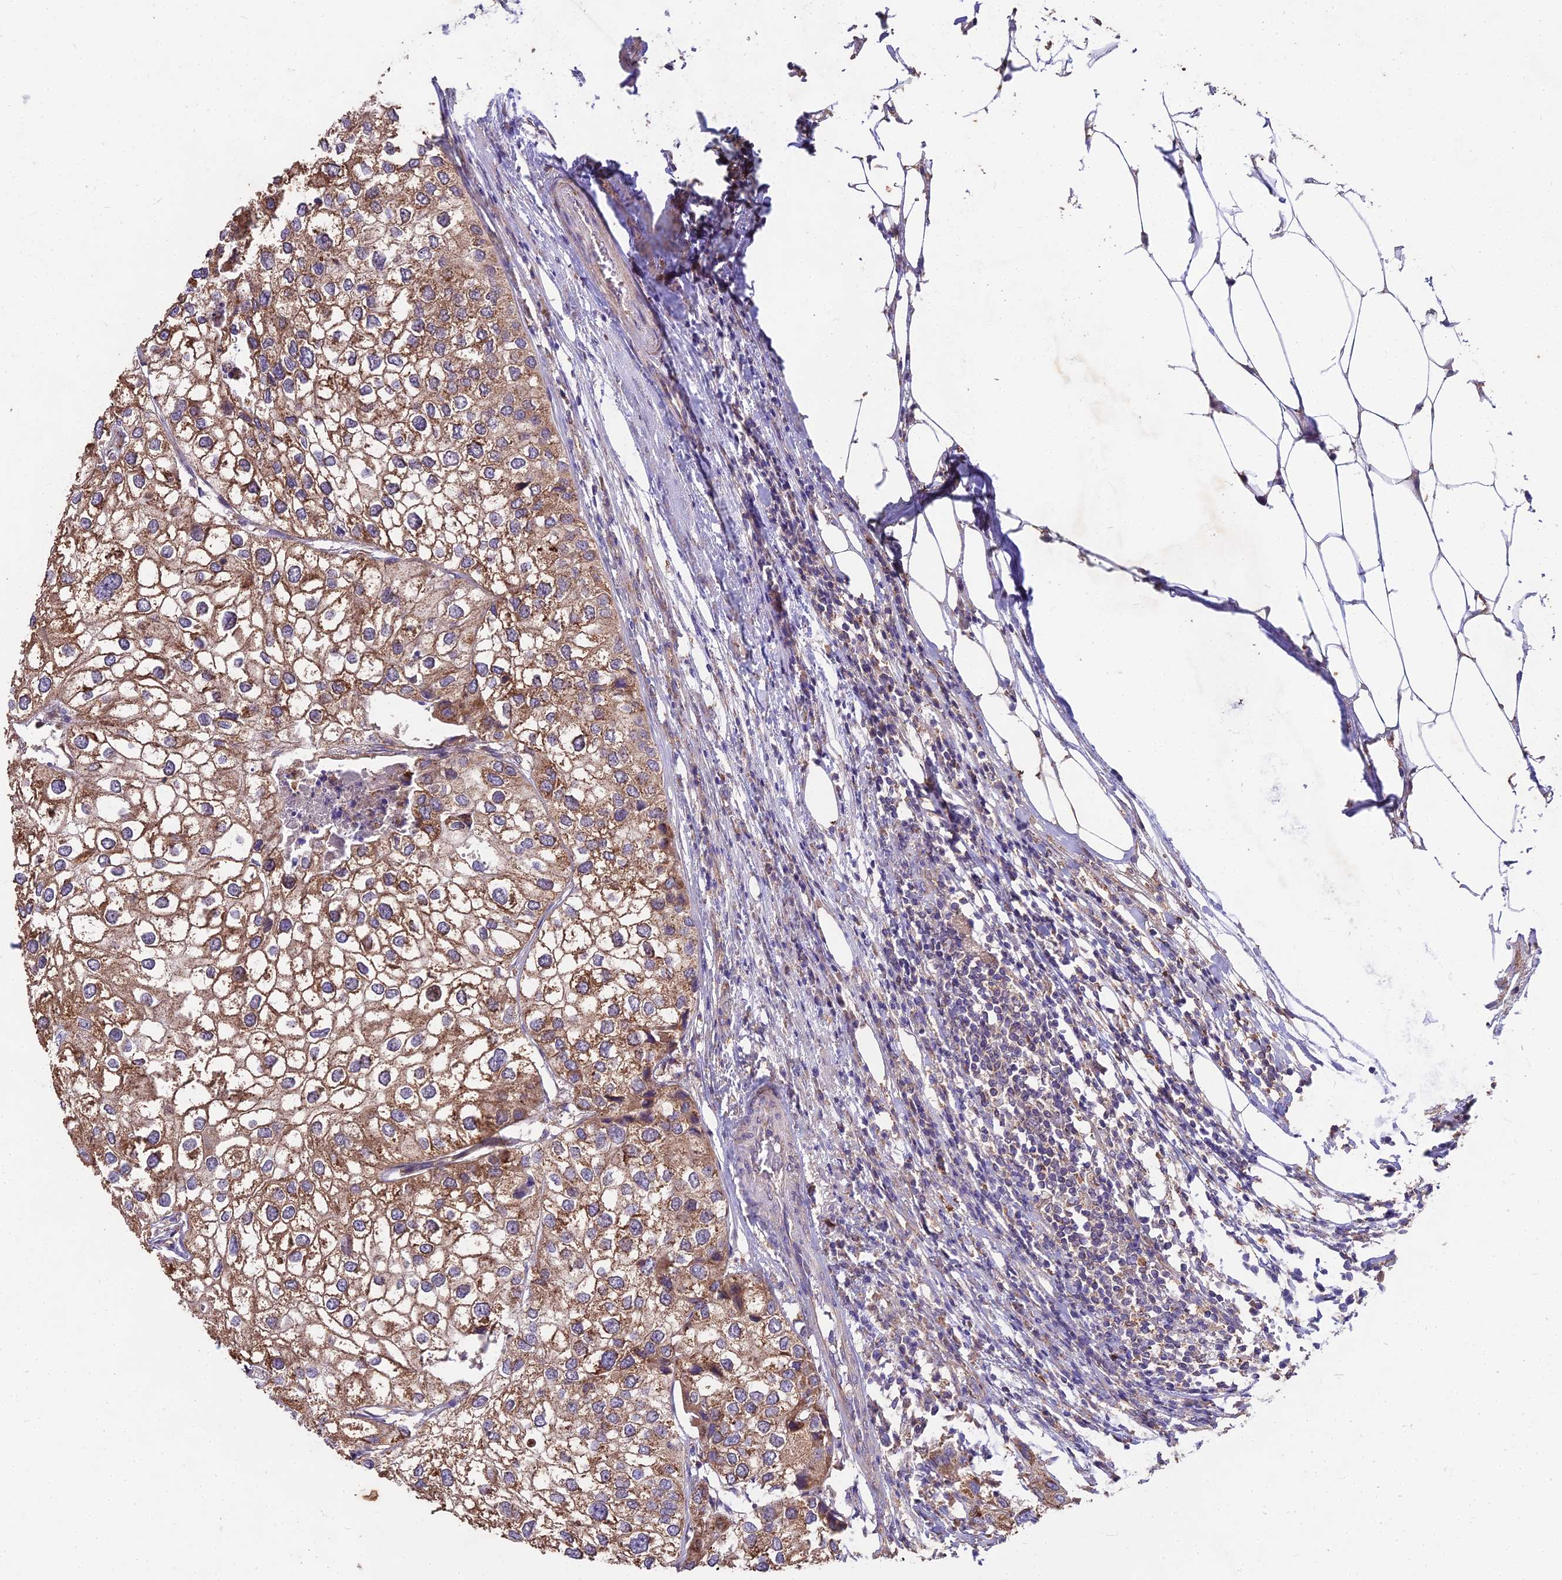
{"staining": {"intensity": "moderate", "quantity": ">75%", "location": "cytoplasmic/membranous"}, "tissue": "urothelial cancer", "cell_type": "Tumor cells", "image_type": "cancer", "snomed": [{"axis": "morphology", "description": "Urothelial carcinoma, High grade"}, {"axis": "topography", "description": "Urinary bladder"}], "caption": "Protein staining reveals moderate cytoplasmic/membranous positivity in approximately >75% of tumor cells in urothelial cancer. The staining was performed using DAB (3,3'-diaminobenzidine), with brown indicating positive protein expression. Nuclei are stained blue with hematoxylin.", "gene": "CEMIP2", "patient": {"sex": "male", "age": 64}}